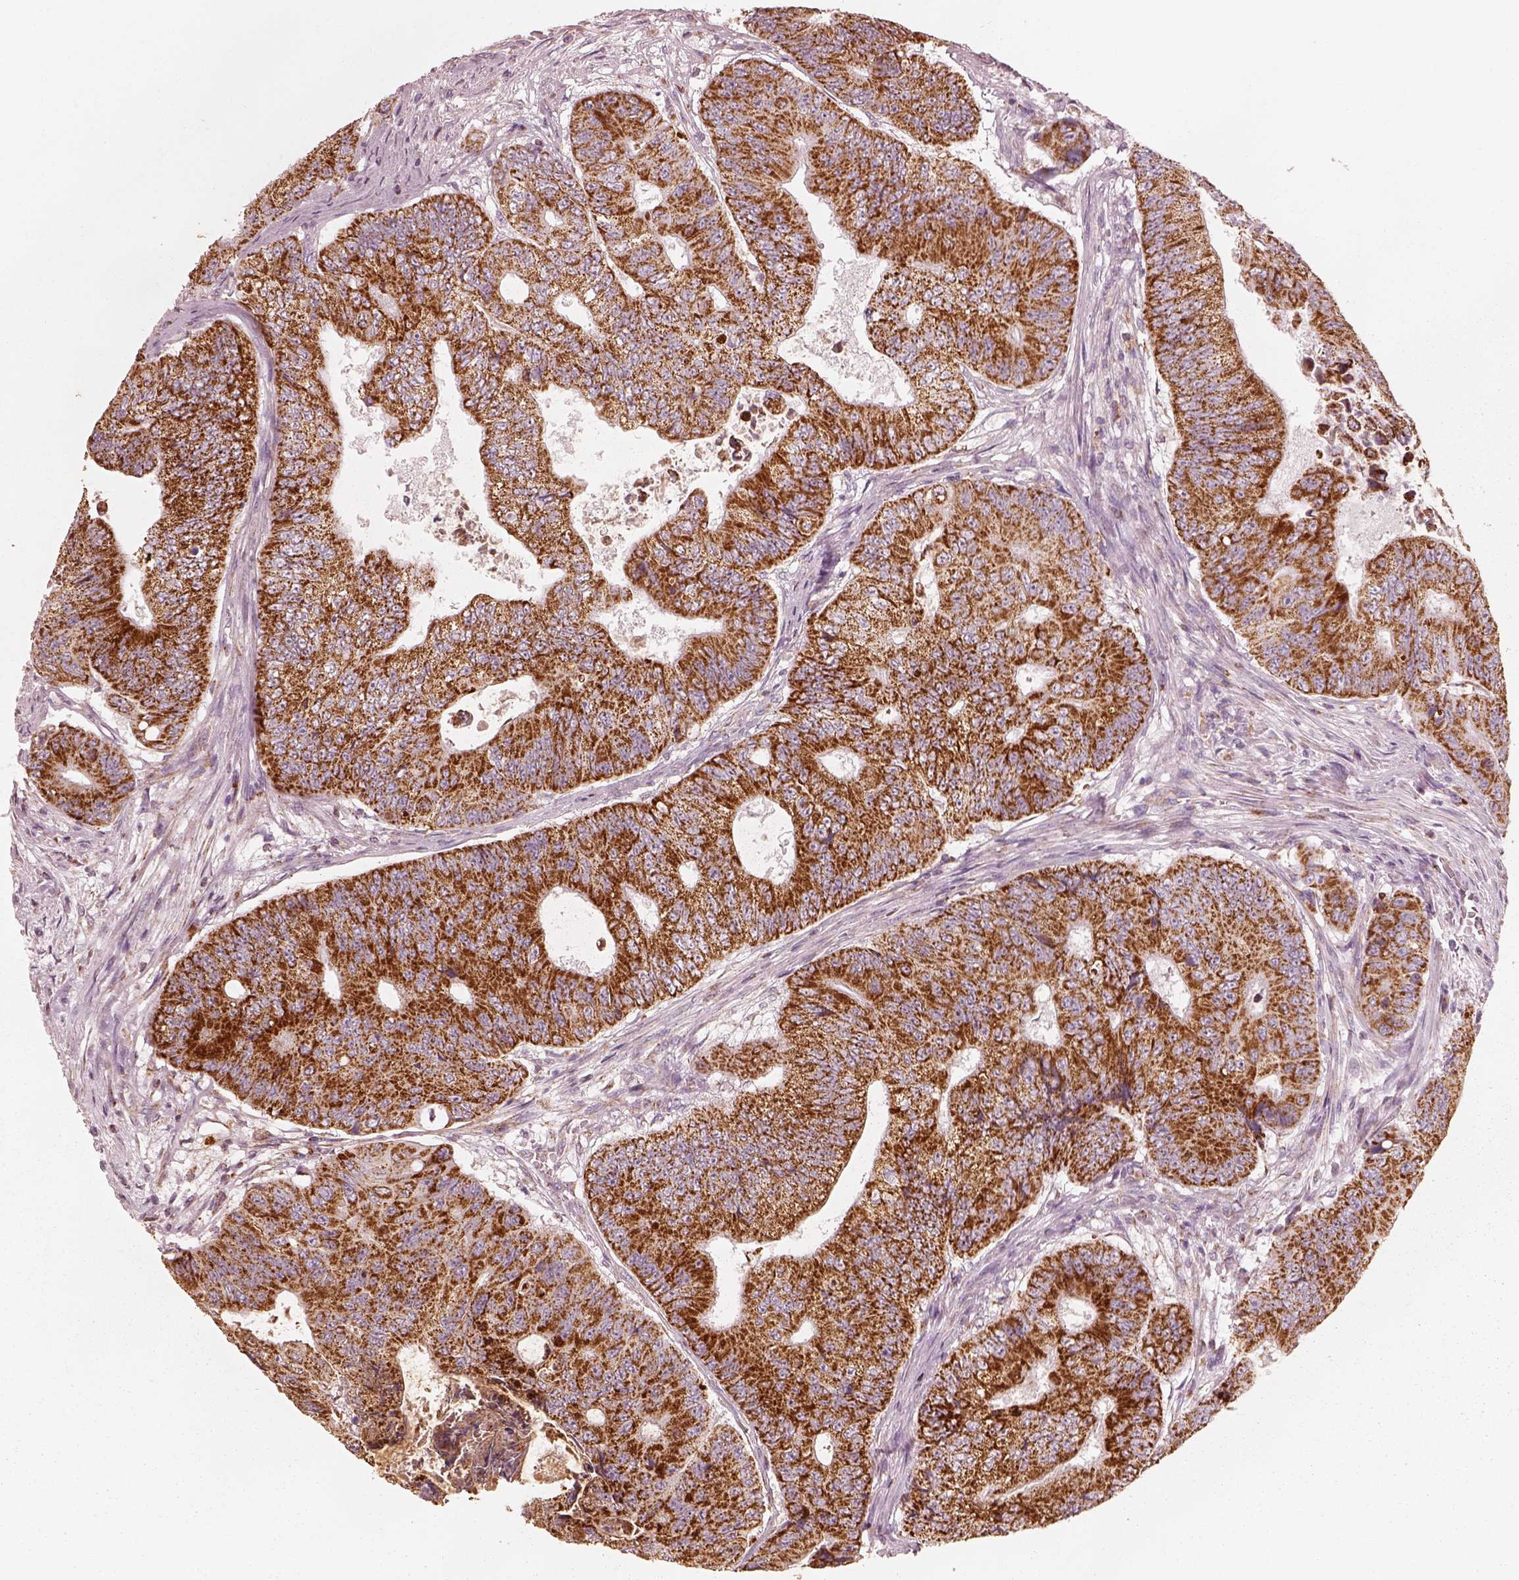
{"staining": {"intensity": "strong", "quantity": ">75%", "location": "cytoplasmic/membranous"}, "tissue": "colorectal cancer", "cell_type": "Tumor cells", "image_type": "cancer", "snomed": [{"axis": "morphology", "description": "Adenocarcinoma, NOS"}, {"axis": "topography", "description": "Colon"}], "caption": "Immunohistochemistry (IHC) staining of adenocarcinoma (colorectal), which displays high levels of strong cytoplasmic/membranous staining in approximately >75% of tumor cells indicating strong cytoplasmic/membranous protein expression. The staining was performed using DAB (brown) for protein detection and nuclei were counterstained in hematoxylin (blue).", "gene": "ENTPD6", "patient": {"sex": "female", "age": 48}}